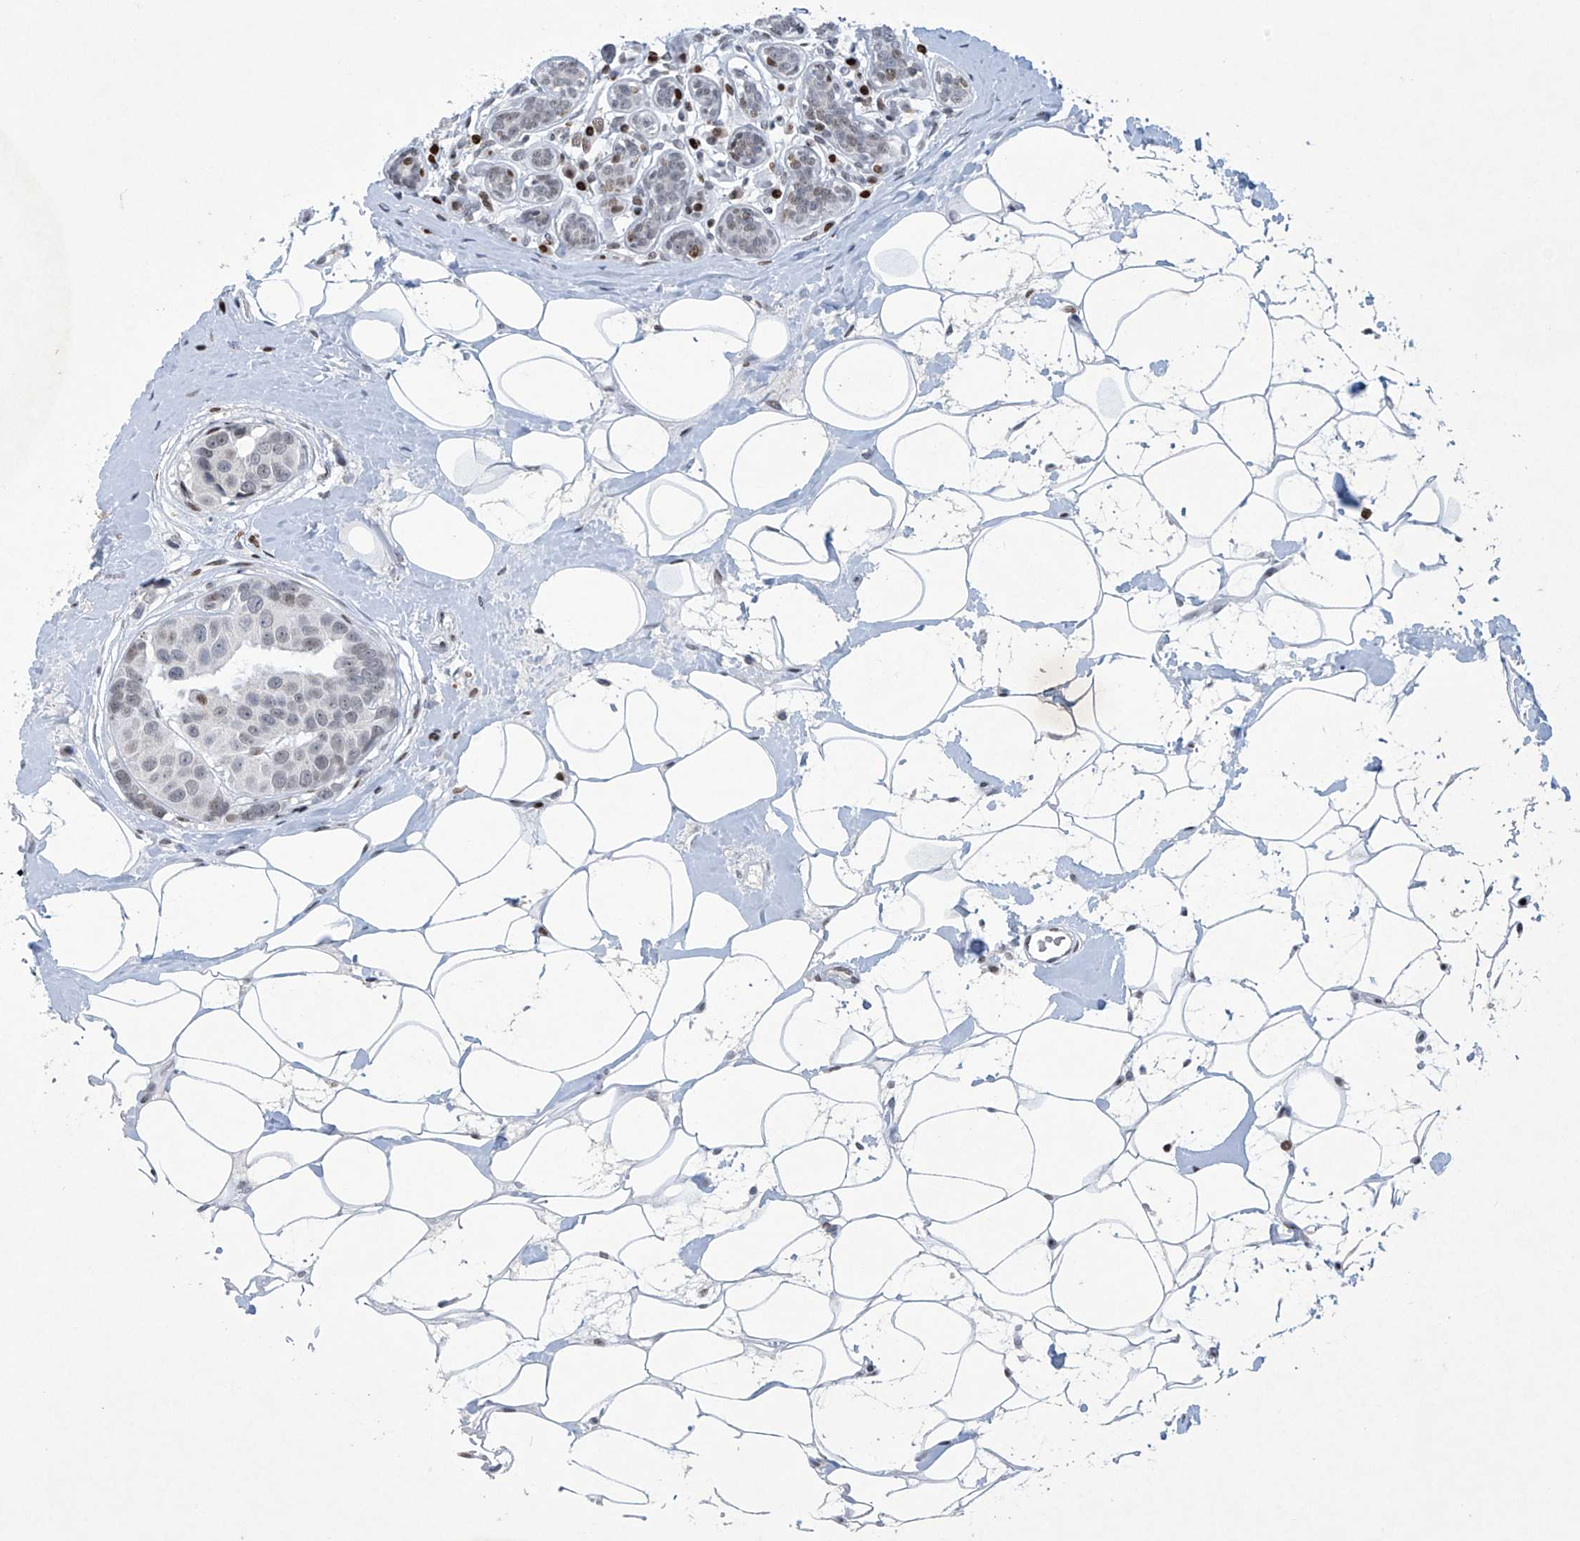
{"staining": {"intensity": "moderate", "quantity": "<25%", "location": "nuclear"}, "tissue": "breast cancer", "cell_type": "Tumor cells", "image_type": "cancer", "snomed": [{"axis": "morphology", "description": "Normal tissue, NOS"}, {"axis": "morphology", "description": "Duct carcinoma"}, {"axis": "topography", "description": "Breast"}], "caption": "Immunohistochemical staining of infiltrating ductal carcinoma (breast) demonstrates low levels of moderate nuclear protein positivity in approximately <25% of tumor cells.", "gene": "RFX7", "patient": {"sex": "female", "age": 39}}